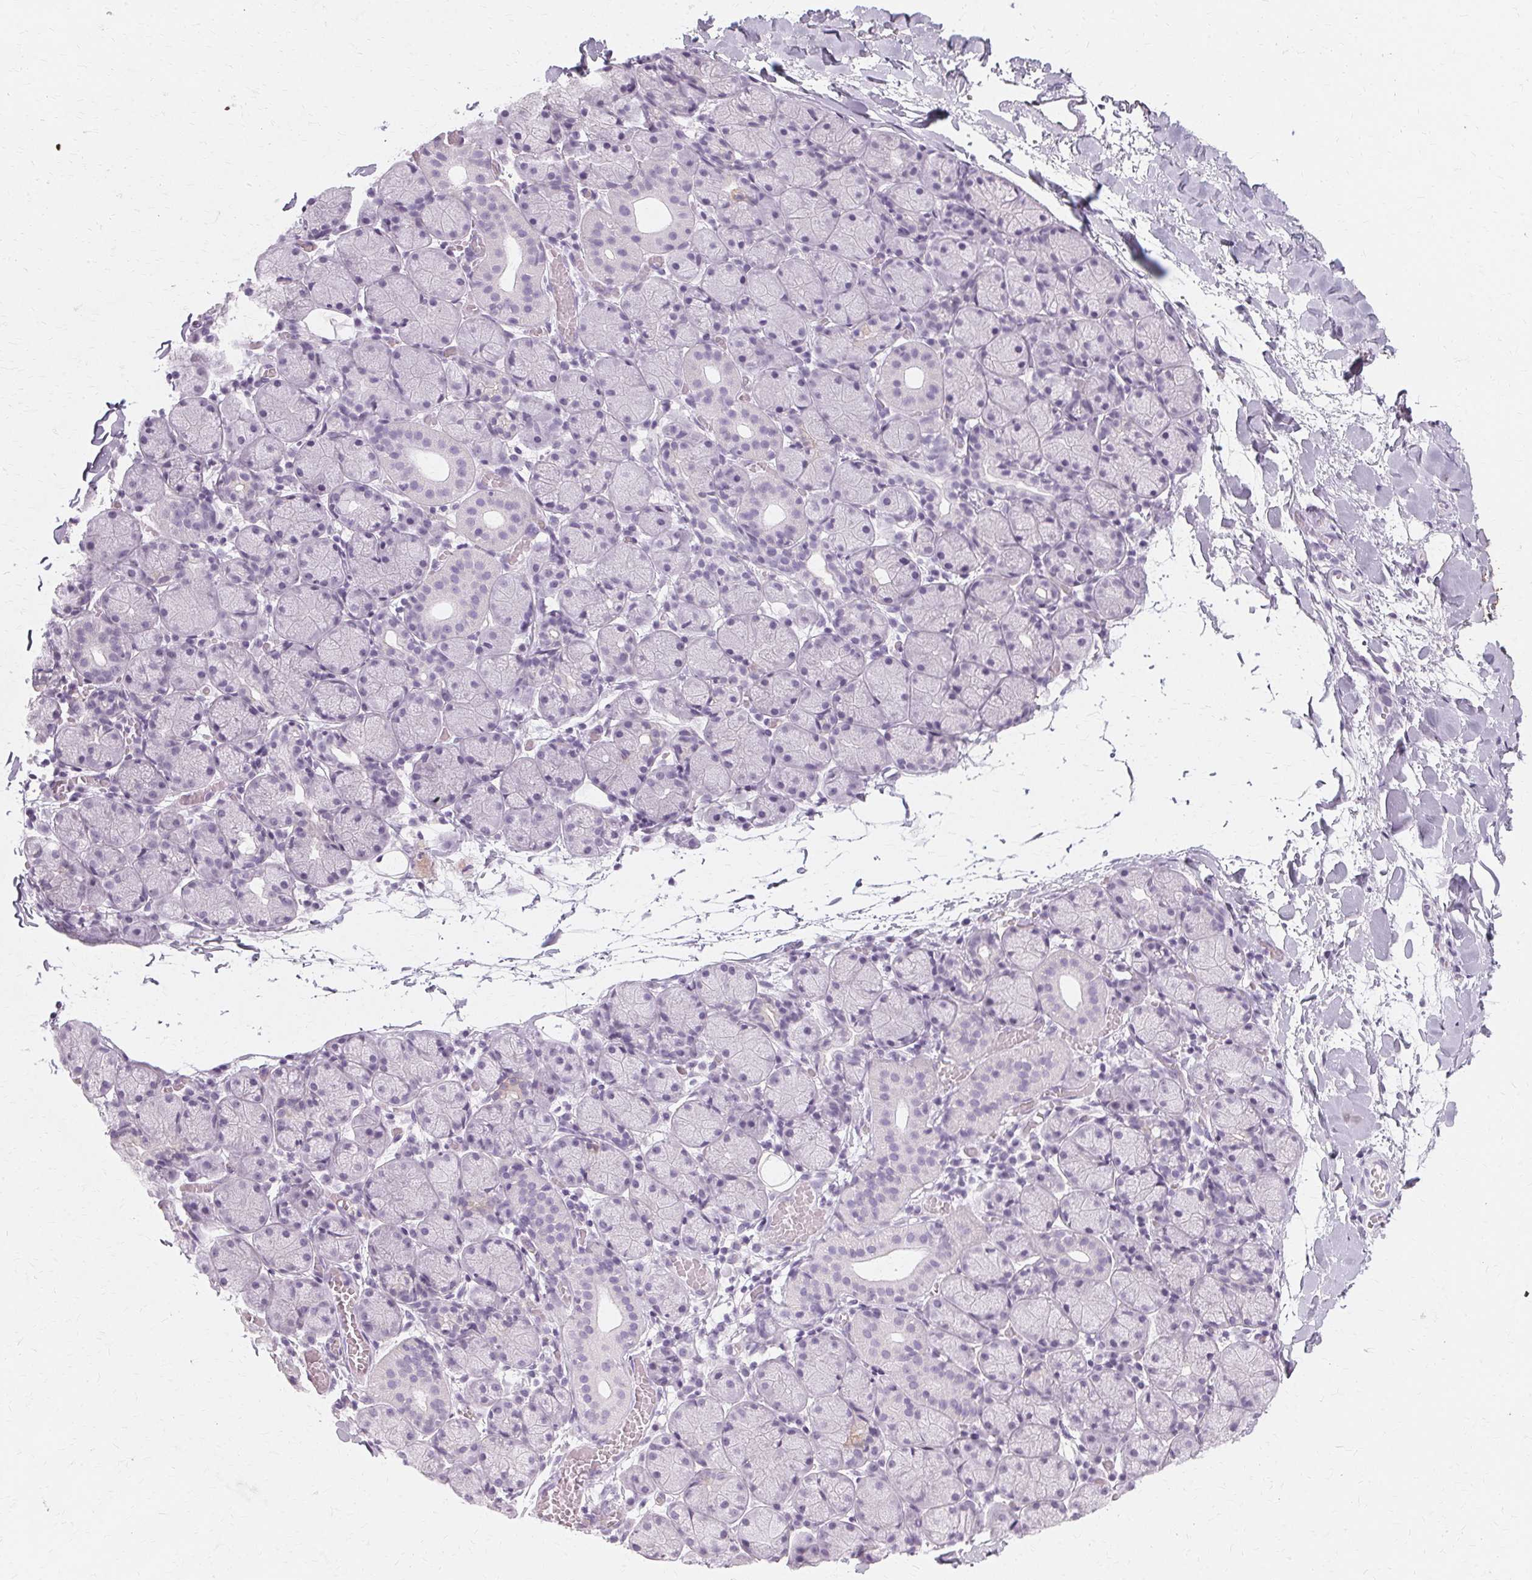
{"staining": {"intensity": "moderate", "quantity": "<25%", "location": "cytoplasmic/membranous"}, "tissue": "salivary gland", "cell_type": "Glandular cells", "image_type": "normal", "snomed": [{"axis": "morphology", "description": "Normal tissue, NOS"}, {"axis": "topography", "description": "Salivary gland"}], "caption": "Normal salivary gland displays moderate cytoplasmic/membranous expression in about <25% of glandular cells, visualized by immunohistochemistry.", "gene": "KRT6A", "patient": {"sex": "female", "age": 24}}